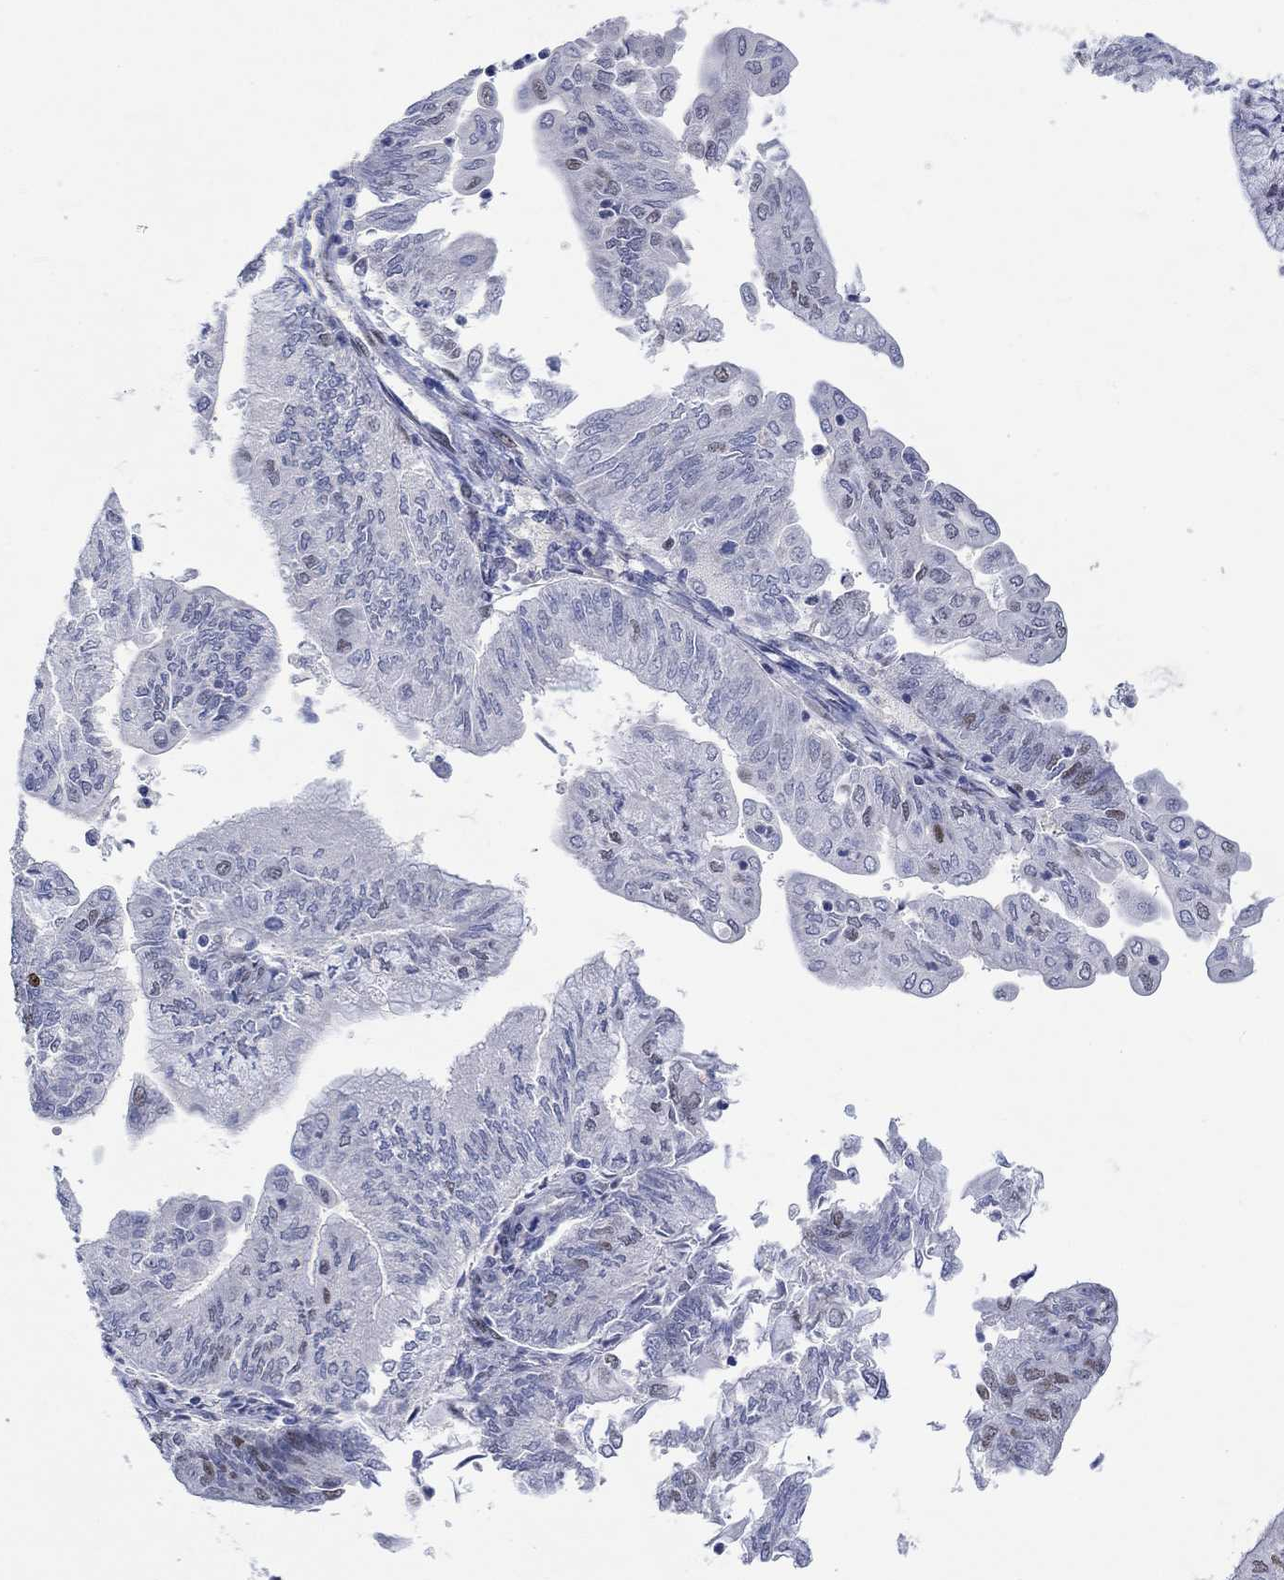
{"staining": {"intensity": "weak", "quantity": "<25%", "location": "nuclear"}, "tissue": "endometrial cancer", "cell_type": "Tumor cells", "image_type": "cancer", "snomed": [{"axis": "morphology", "description": "Adenocarcinoma, NOS"}, {"axis": "topography", "description": "Endometrium"}], "caption": "Micrograph shows no protein staining in tumor cells of endometrial cancer tissue. Nuclei are stained in blue.", "gene": "DLK1", "patient": {"sex": "female", "age": 59}}